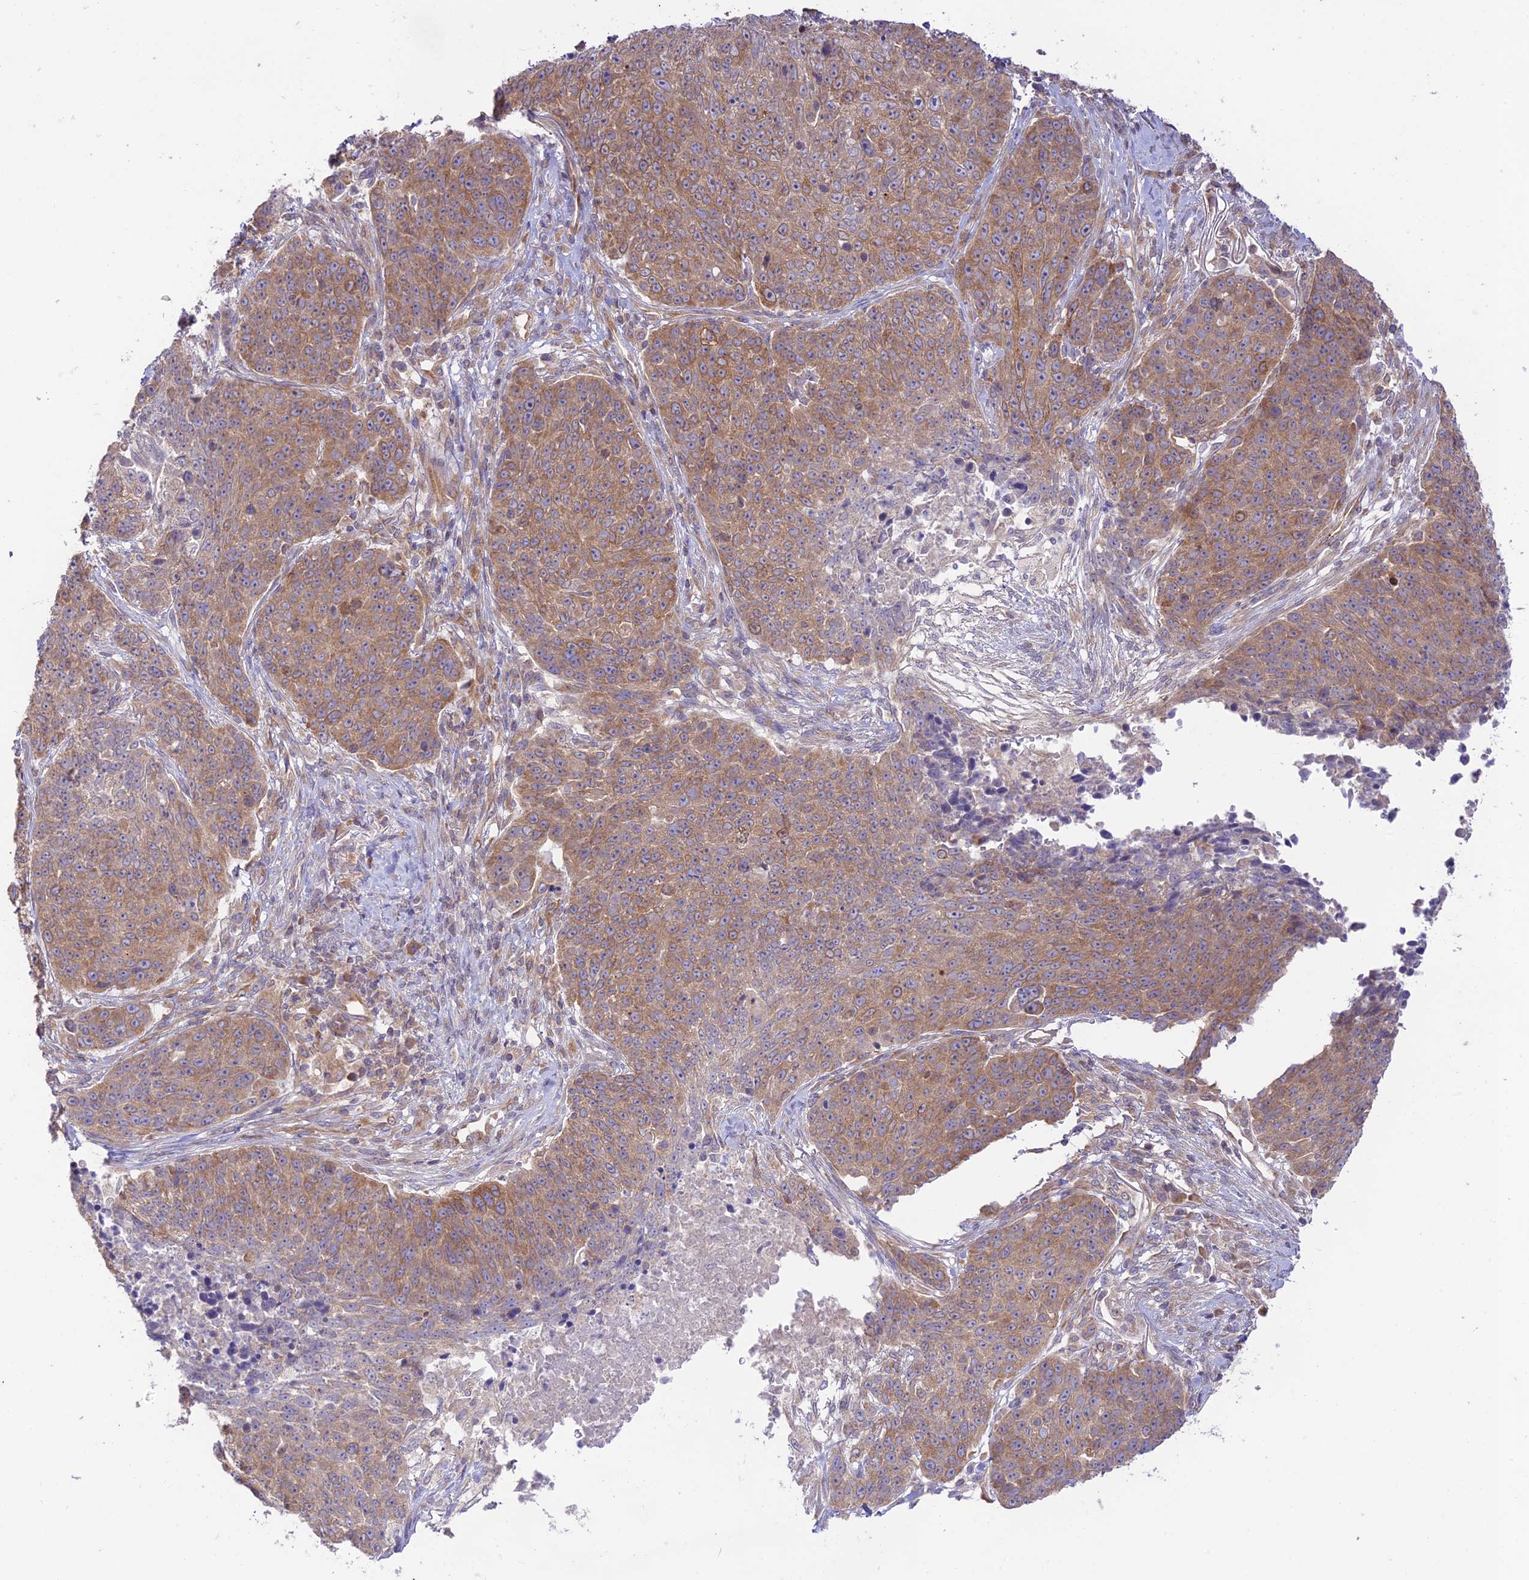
{"staining": {"intensity": "moderate", "quantity": ">75%", "location": "cytoplasmic/membranous"}, "tissue": "lung cancer", "cell_type": "Tumor cells", "image_type": "cancer", "snomed": [{"axis": "morphology", "description": "Normal tissue, NOS"}, {"axis": "morphology", "description": "Squamous cell carcinoma, NOS"}, {"axis": "topography", "description": "Lymph node"}, {"axis": "topography", "description": "Lung"}], "caption": "DAB immunohistochemical staining of lung squamous cell carcinoma demonstrates moderate cytoplasmic/membranous protein staining in about >75% of tumor cells.", "gene": "TMEM259", "patient": {"sex": "male", "age": 66}}